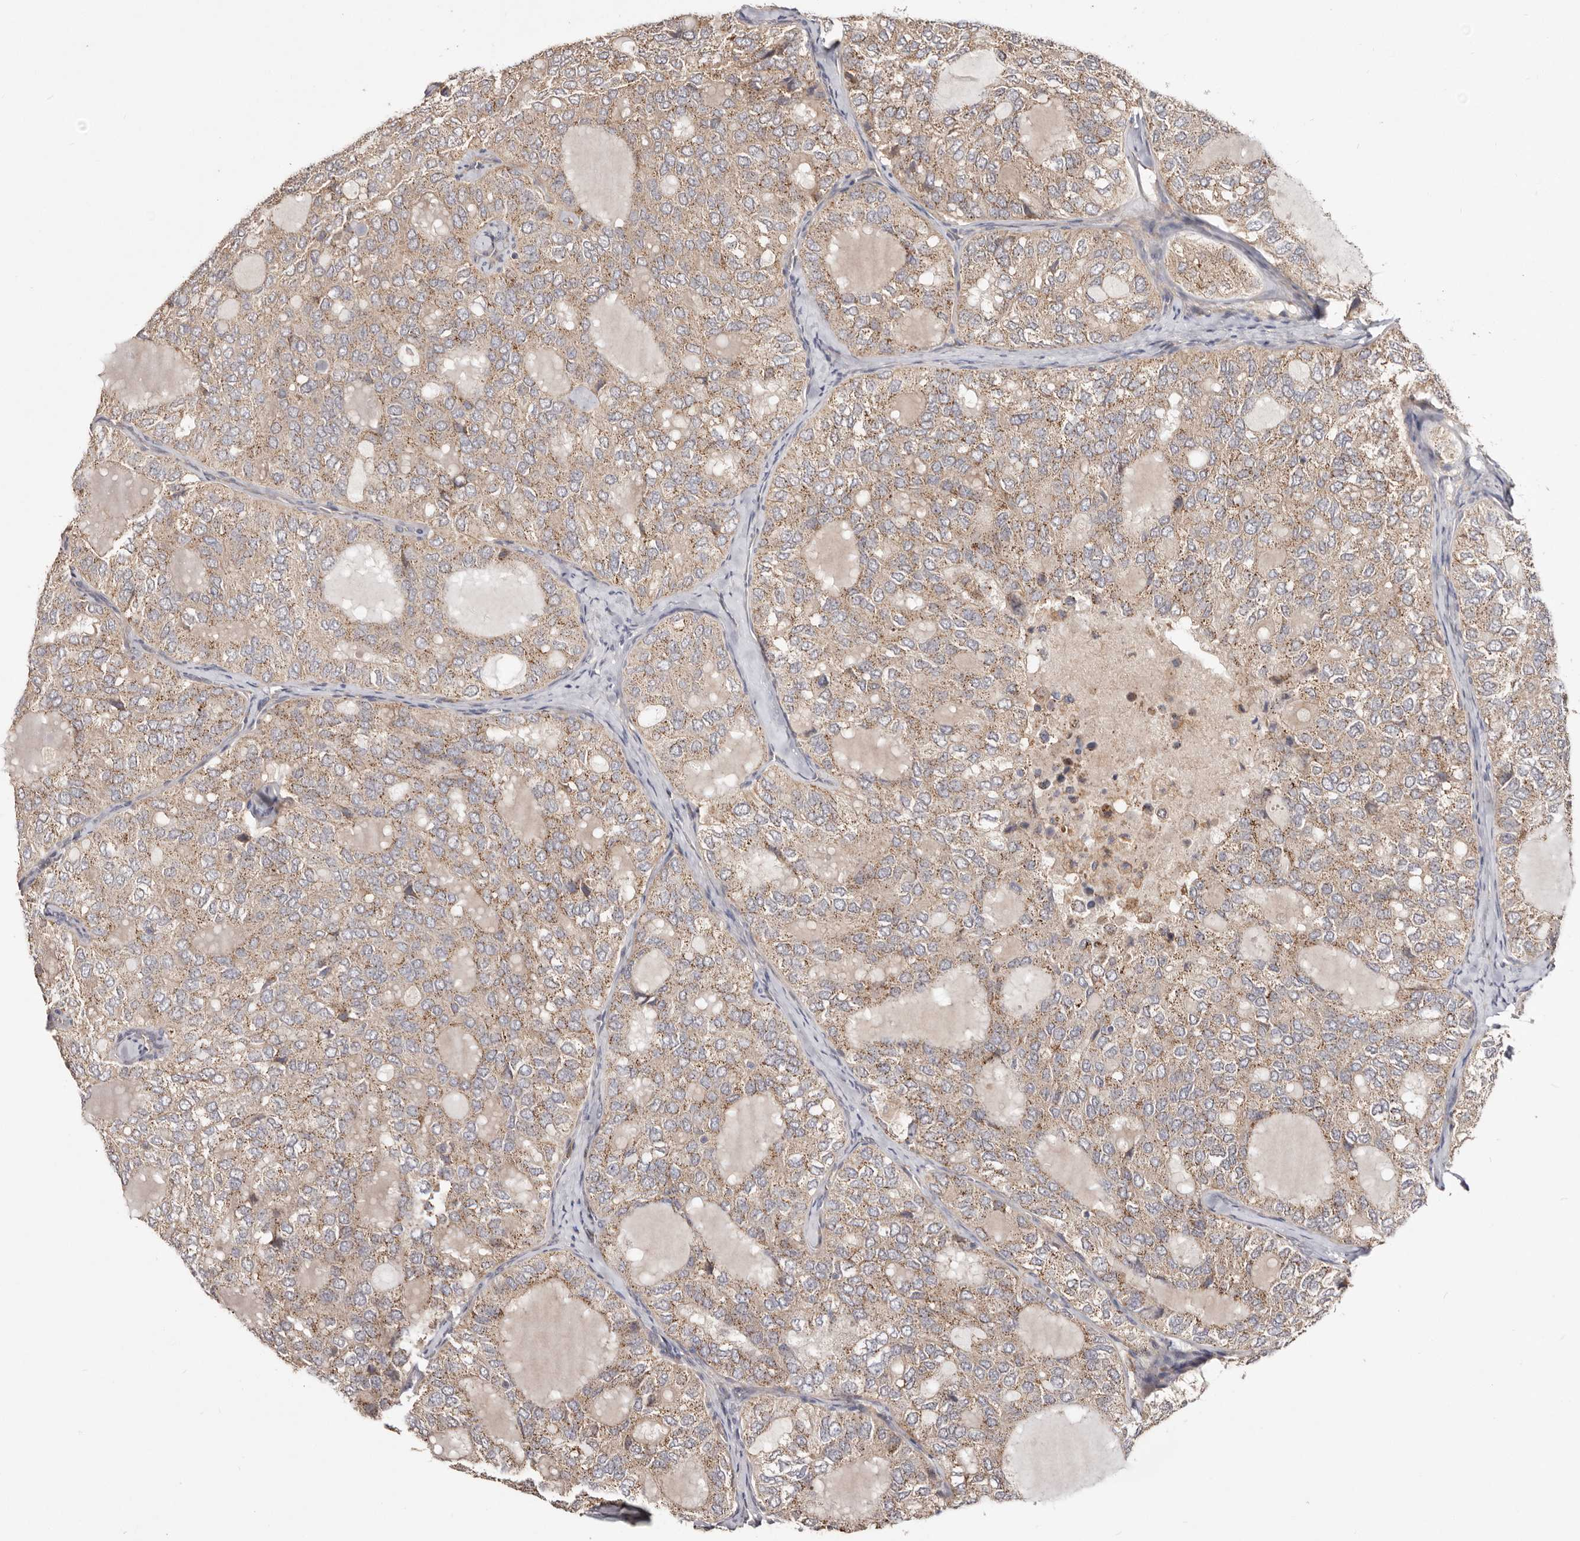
{"staining": {"intensity": "weak", "quantity": ">75%", "location": "cytoplasmic/membranous"}, "tissue": "thyroid cancer", "cell_type": "Tumor cells", "image_type": "cancer", "snomed": [{"axis": "morphology", "description": "Follicular adenoma carcinoma, NOS"}, {"axis": "topography", "description": "Thyroid gland"}], "caption": "There is low levels of weak cytoplasmic/membranous expression in tumor cells of thyroid cancer, as demonstrated by immunohistochemical staining (brown color).", "gene": "LRRC25", "patient": {"sex": "male", "age": 75}}